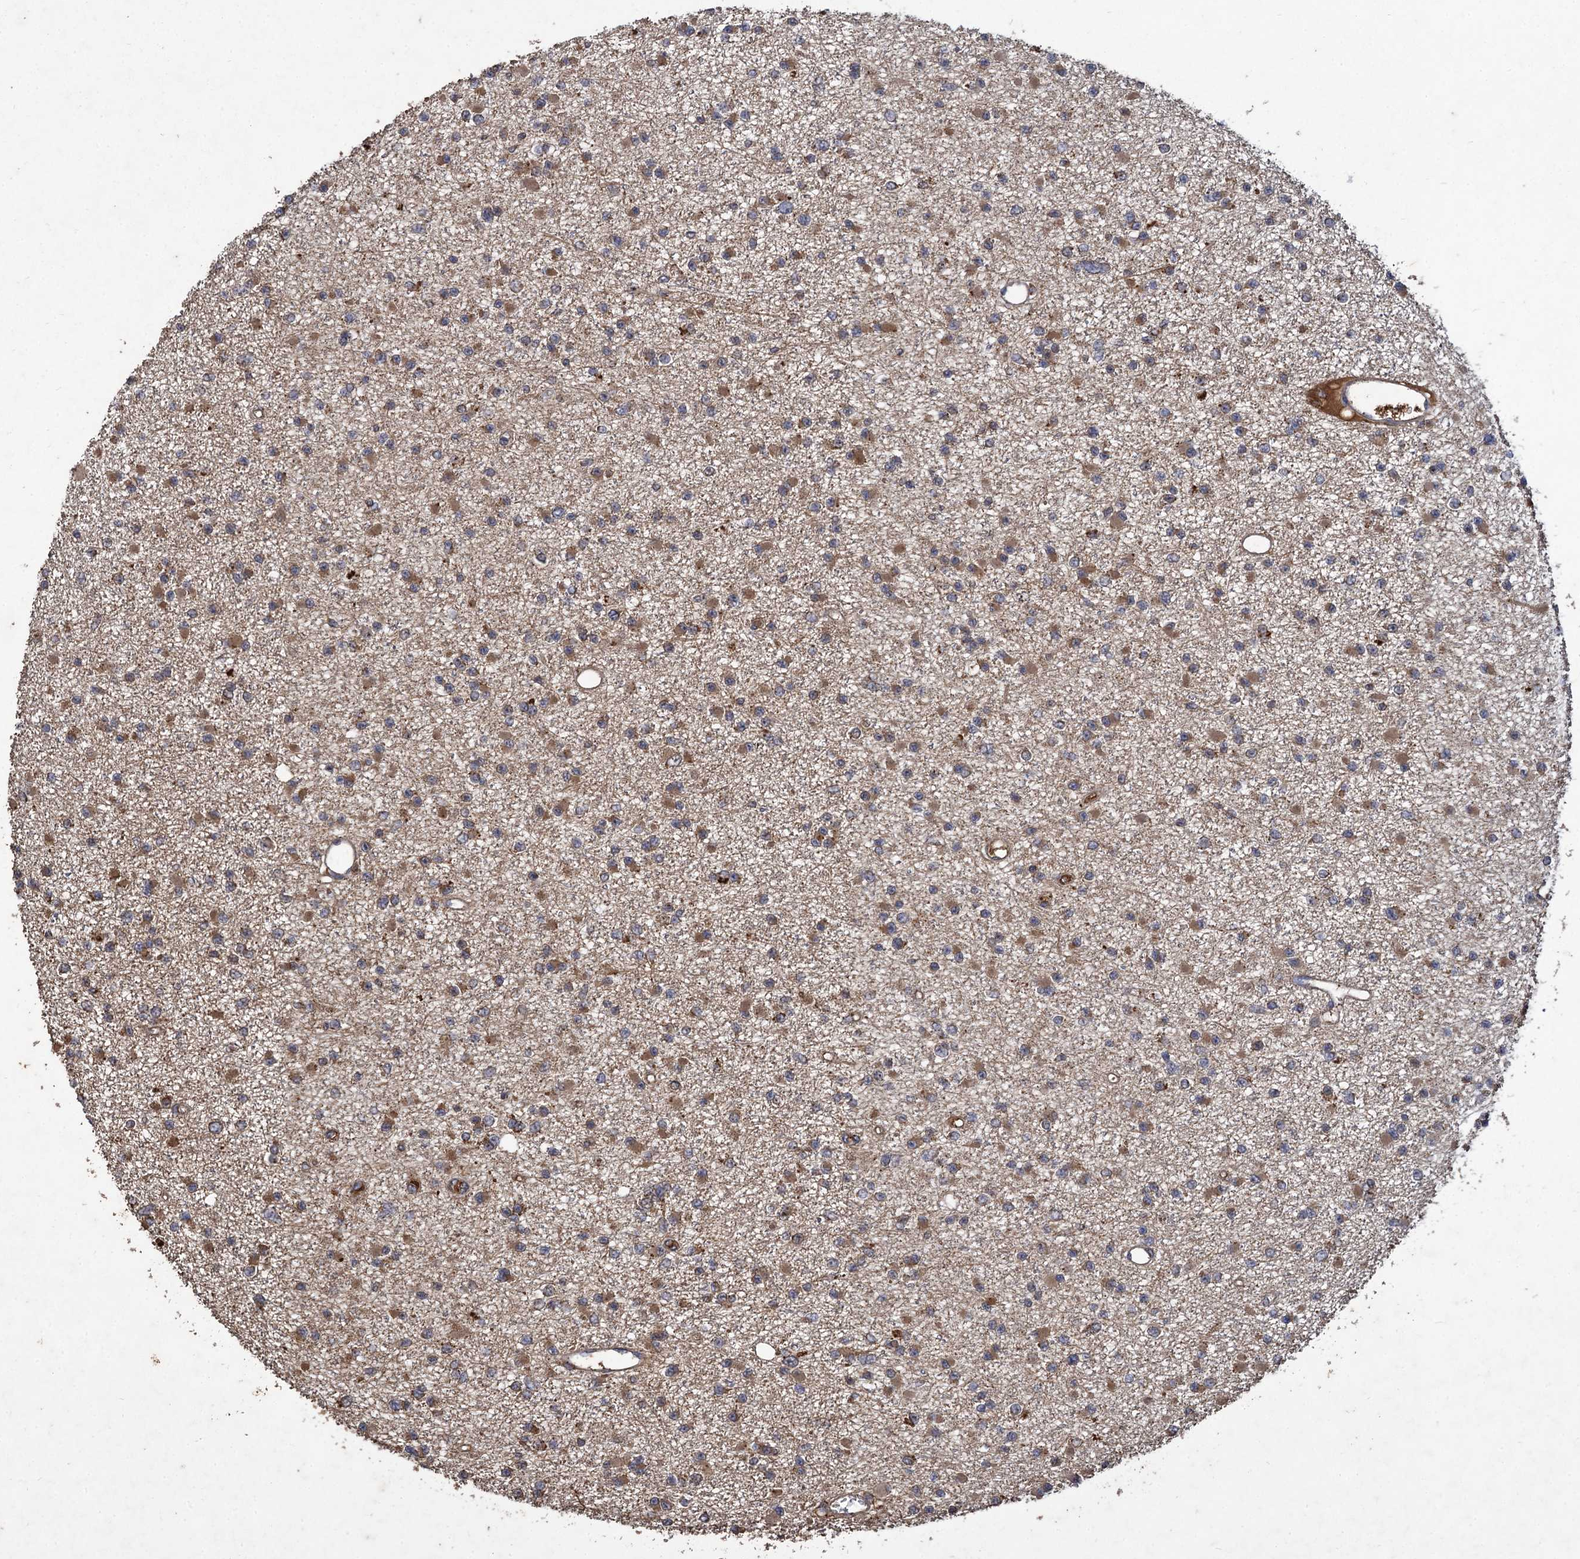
{"staining": {"intensity": "moderate", "quantity": "<25%", "location": "cytoplasmic/membranous"}, "tissue": "glioma", "cell_type": "Tumor cells", "image_type": "cancer", "snomed": [{"axis": "morphology", "description": "Glioma, malignant, Low grade"}, {"axis": "topography", "description": "Brain"}], "caption": "IHC of glioma shows low levels of moderate cytoplasmic/membranous staining in approximately <25% of tumor cells. Using DAB (brown) and hematoxylin (blue) stains, captured at high magnification using brightfield microscopy.", "gene": "GCLC", "patient": {"sex": "female", "age": 22}}